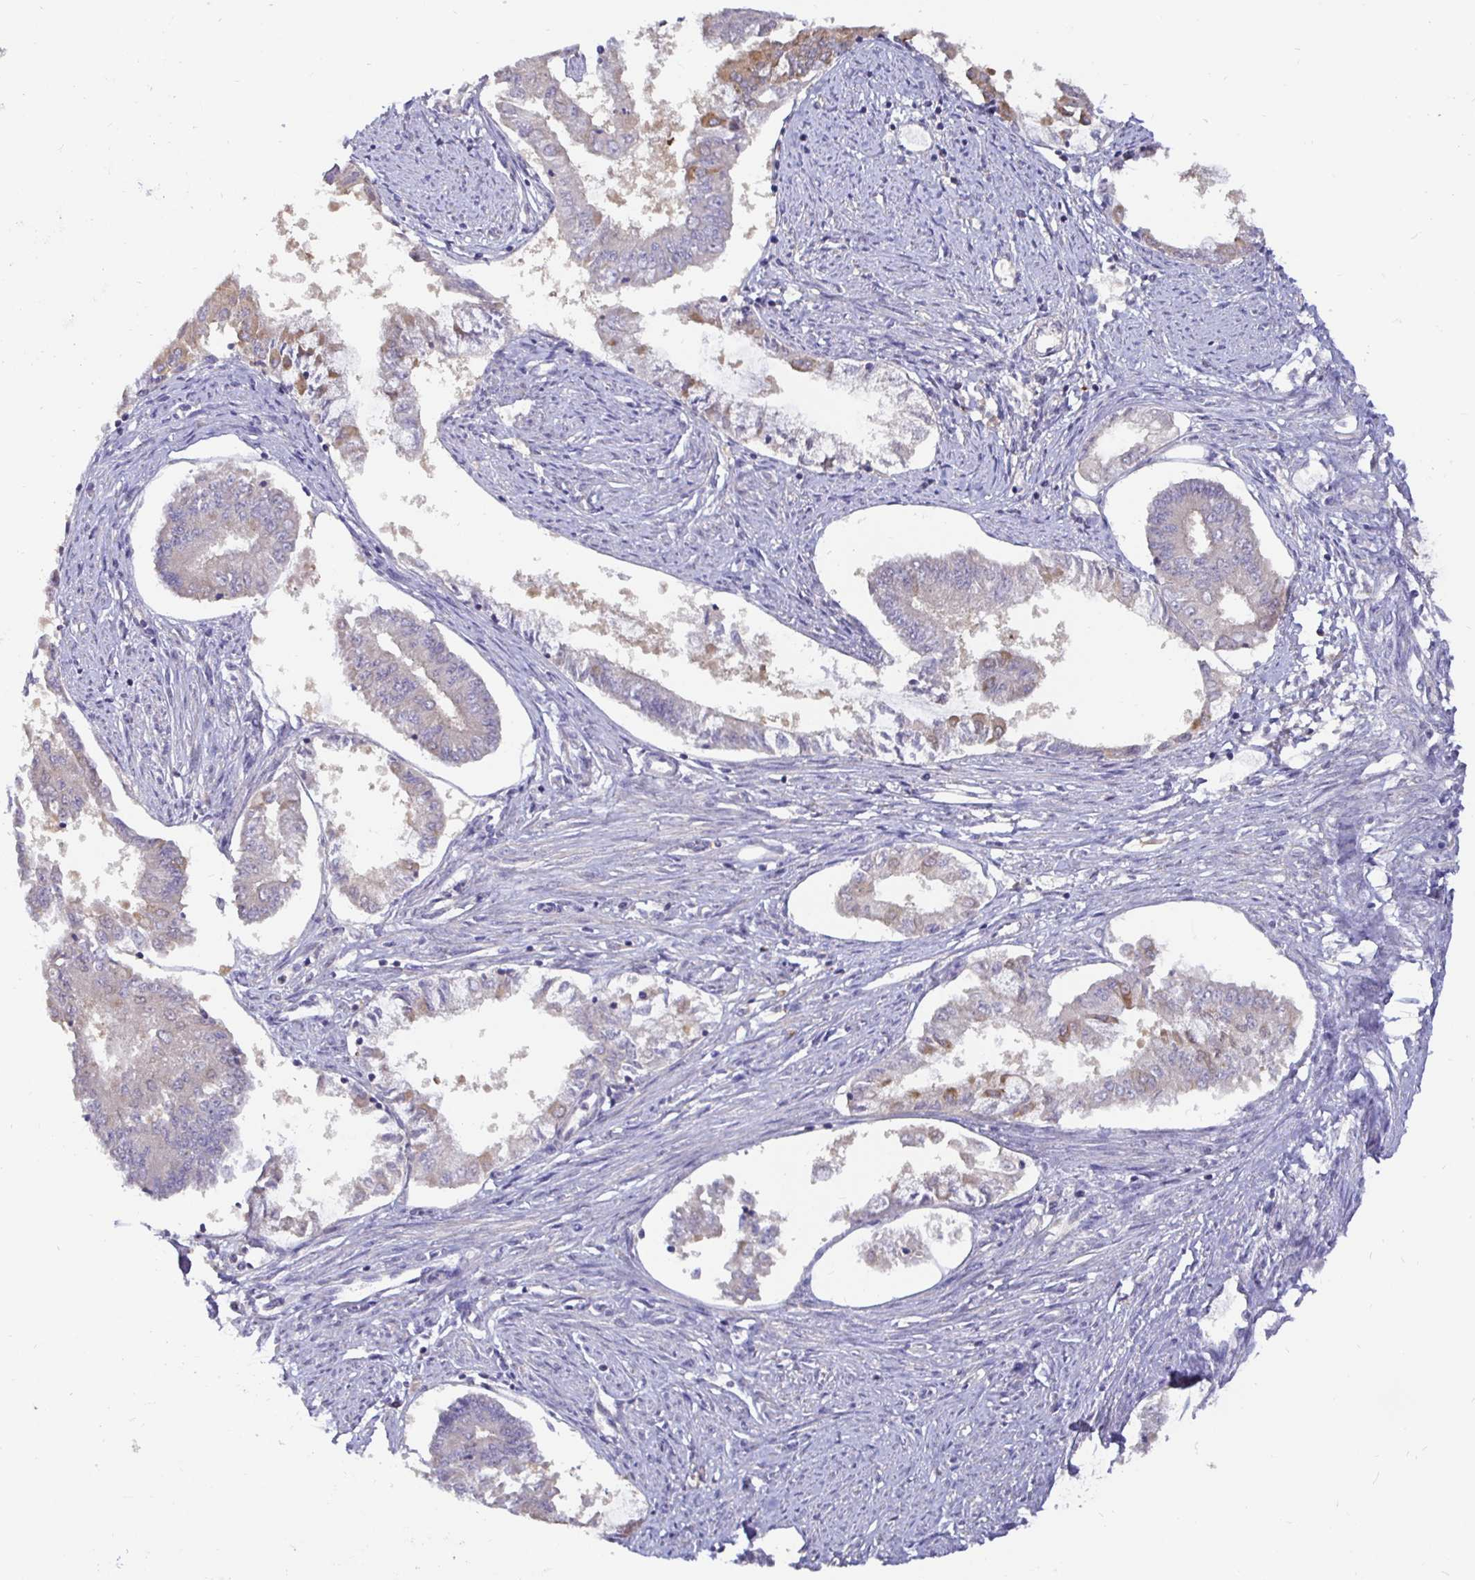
{"staining": {"intensity": "negative", "quantity": "none", "location": "none"}, "tissue": "endometrial cancer", "cell_type": "Tumor cells", "image_type": "cancer", "snomed": [{"axis": "morphology", "description": "Adenocarcinoma, NOS"}, {"axis": "topography", "description": "Endometrium"}], "caption": "This is an IHC image of endometrial cancer. There is no expression in tumor cells.", "gene": "KIF21A", "patient": {"sex": "female", "age": 76}}